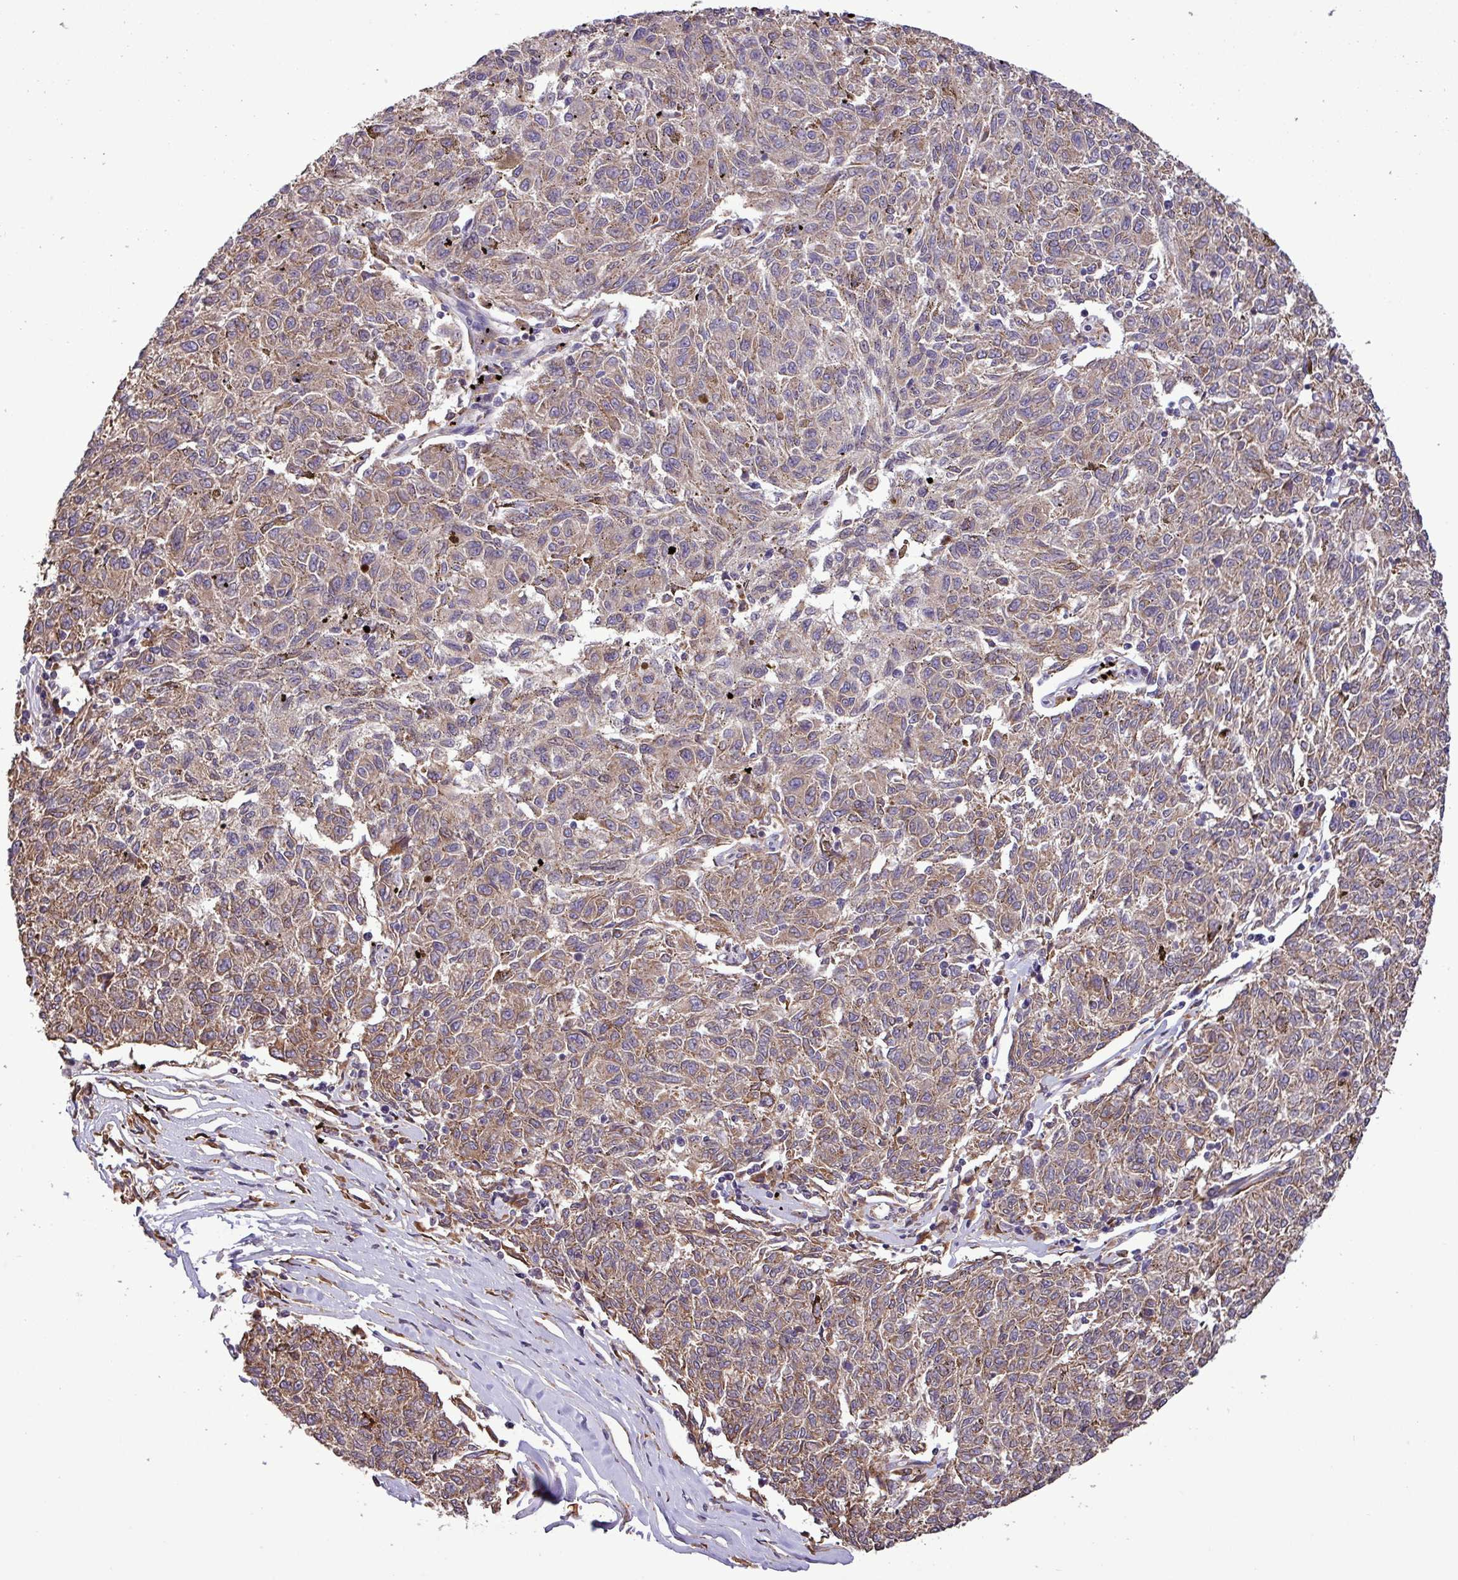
{"staining": {"intensity": "moderate", "quantity": "25%-75%", "location": "cytoplasmic/membranous"}, "tissue": "melanoma", "cell_type": "Tumor cells", "image_type": "cancer", "snomed": [{"axis": "morphology", "description": "Malignant melanoma, NOS"}, {"axis": "topography", "description": "Skin"}], "caption": "Tumor cells demonstrate moderate cytoplasmic/membranous expression in approximately 25%-75% of cells in melanoma.", "gene": "MEGF6", "patient": {"sex": "female", "age": 72}}